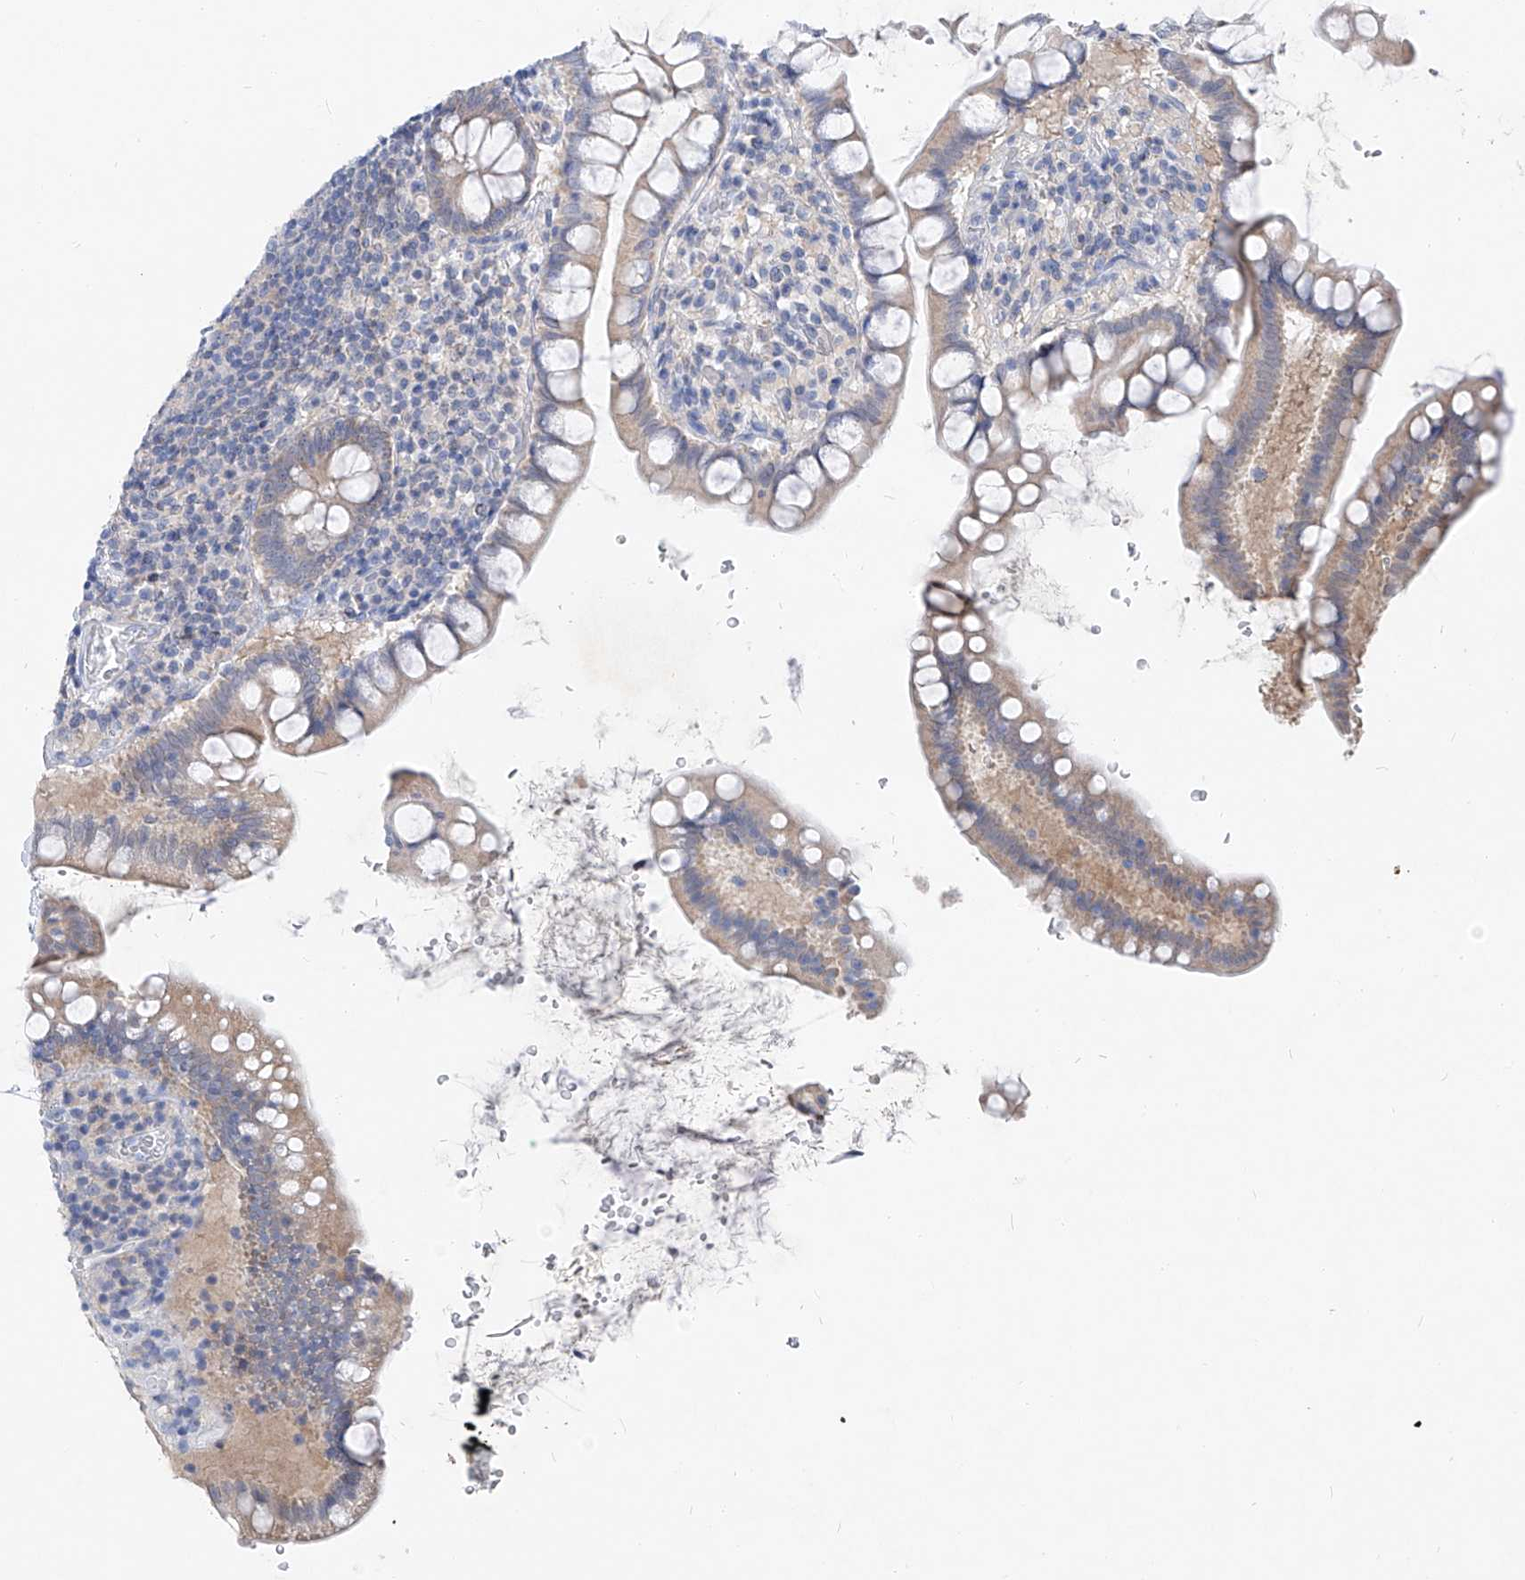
{"staining": {"intensity": "weak", "quantity": "25%-75%", "location": "cytoplasmic/membranous"}, "tissue": "small intestine", "cell_type": "Glandular cells", "image_type": "normal", "snomed": [{"axis": "morphology", "description": "Normal tissue, NOS"}, {"axis": "topography", "description": "Small intestine"}], "caption": "Protein analysis of benign small intestine demonstrates weak cytoplasmic/membranous positivity in about 25%-75% of glandular cells.", "gene": "UFL1", "patient": {"sex": "female", "age": 84}}